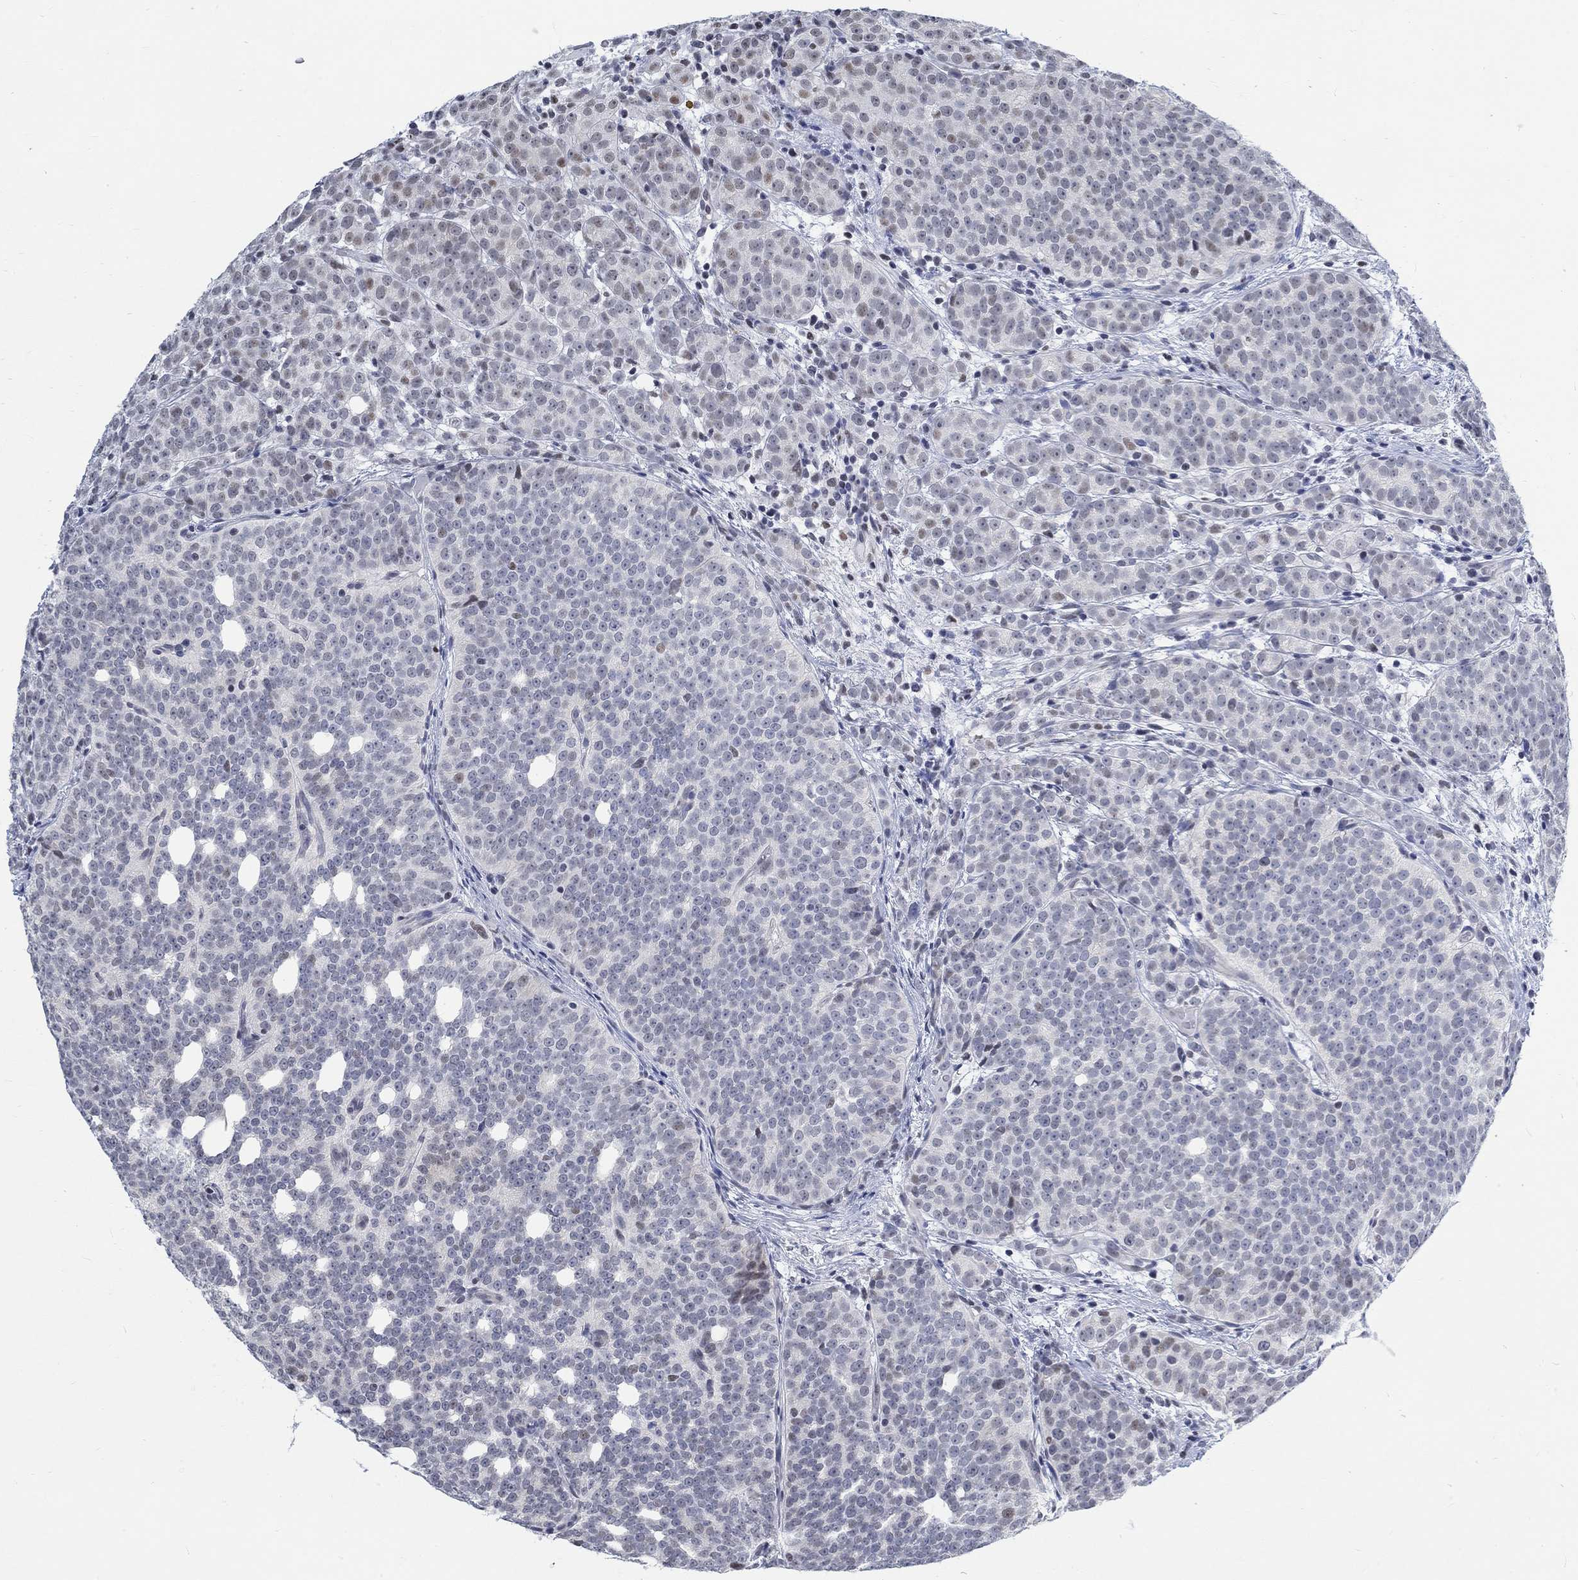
{"staining": {"intensity": "negative", "quantity": "none", "location": "none"}, "tissue": "prostate cancer", "cell_type": "Tumor cells", "image_type": "cancer", "snomed": [{"axis": "morphology", "description": "Adenocarcinoma, High grade"}, {"axis": "topography", "description": "Prostate"}], "caption": "Human prostate cancer stained for a protein using immunohistochemistry (IHC) exhibits no positivity in tumor cells.", "gene": "KCNH8", "patient": {"sex": "male", "age": 53}}